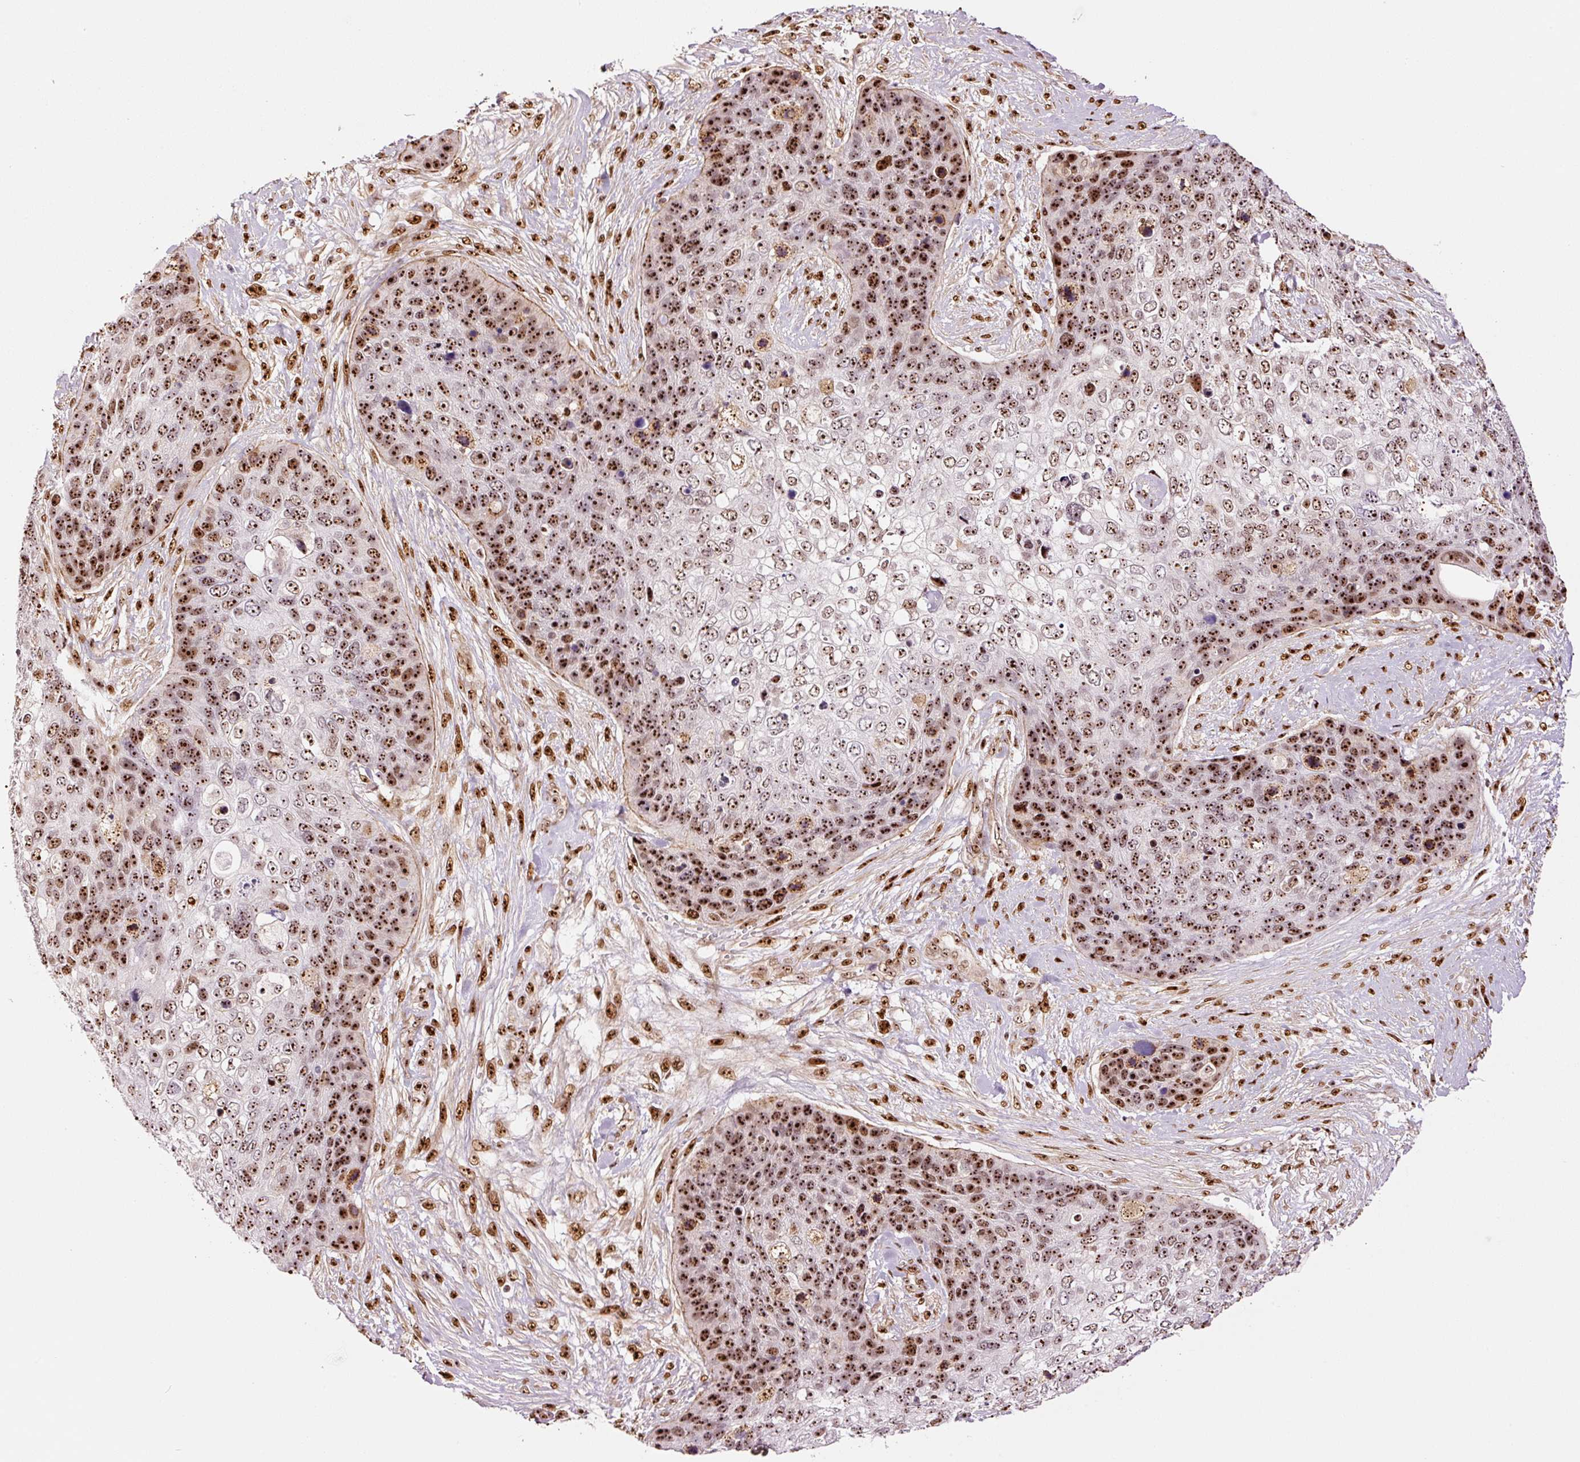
{"staining": {"intensity": "strong", "quantity": ">75%", "location": "nuclear"}, "tissue": "skin cancer", "cell_type": "Tumor cells", "image_type": "cancer", "snomed": [{"axis": "morphology", "description": "Basal cell carcinoma"}, {"axis": "topography", "description": "Skin"}], "caption": "Strong nuclear protein expression is appreciated in approximately >75% of tumor cells in basal cell carcinoma (skin).", "gene": "GNL3", "patient": {"sex": "female", "age": 74}}